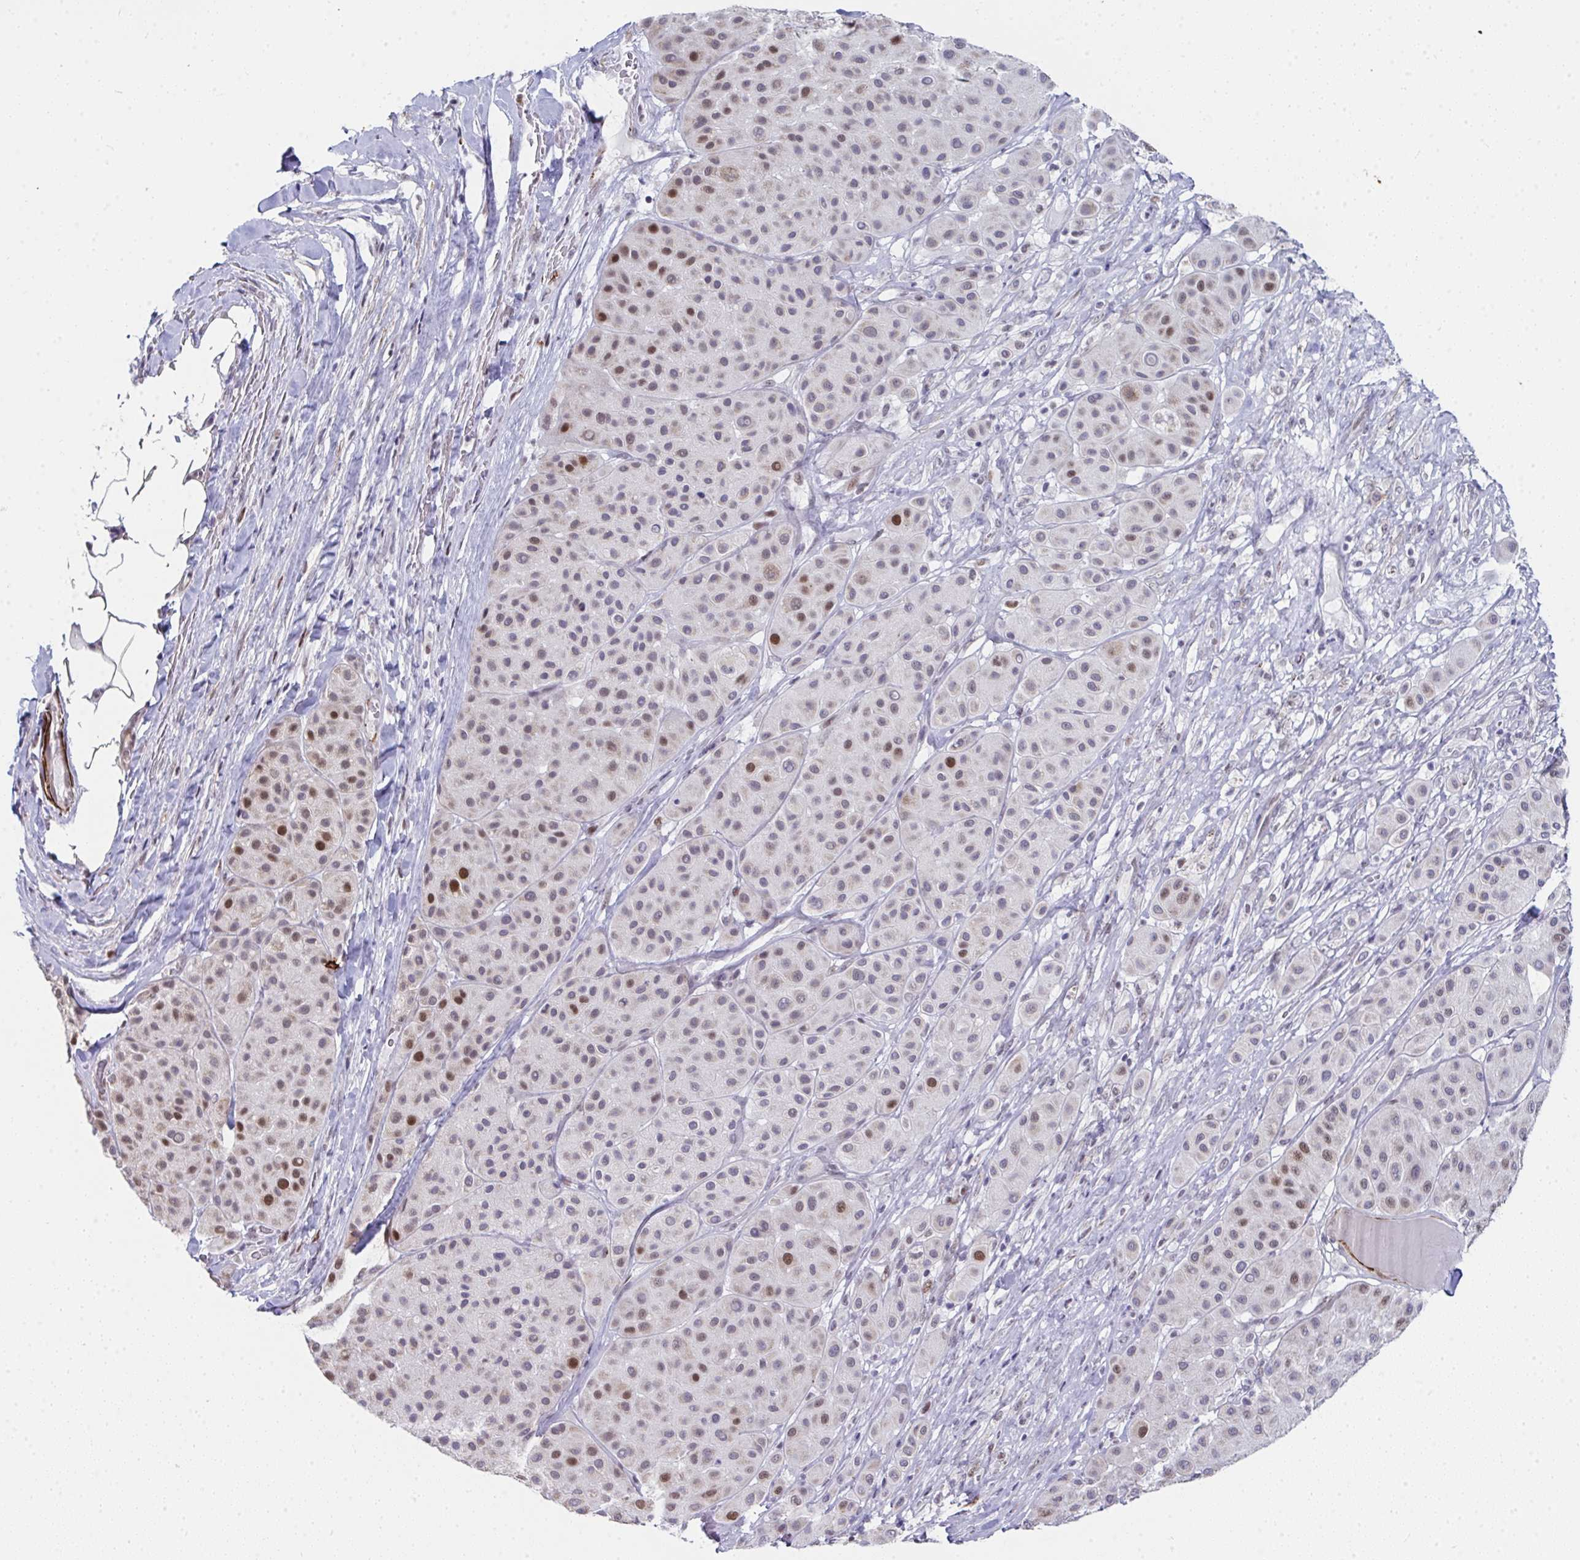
{"staining": {"intensity": "moderate", "quantity": "<25%", "location": "nuclear"}, "tissue": "melanoma", "cell_type": "Tumor cells", "image_type": "cancer", "snomed": [{"axis": "morphology", "description": "Malignant melanoma, Metastatic site"}, {"axis": "topography", "description": "Smooth muscle"}], "caption": "About <25% of tumor cells in human malignant melanoma (metastatic site) exhibit moderate nuclear protein positivity as visualized by brown immunohistochemical staining.", "gene": "GINS2", "patient": {"sex": "male", "age": 41}}